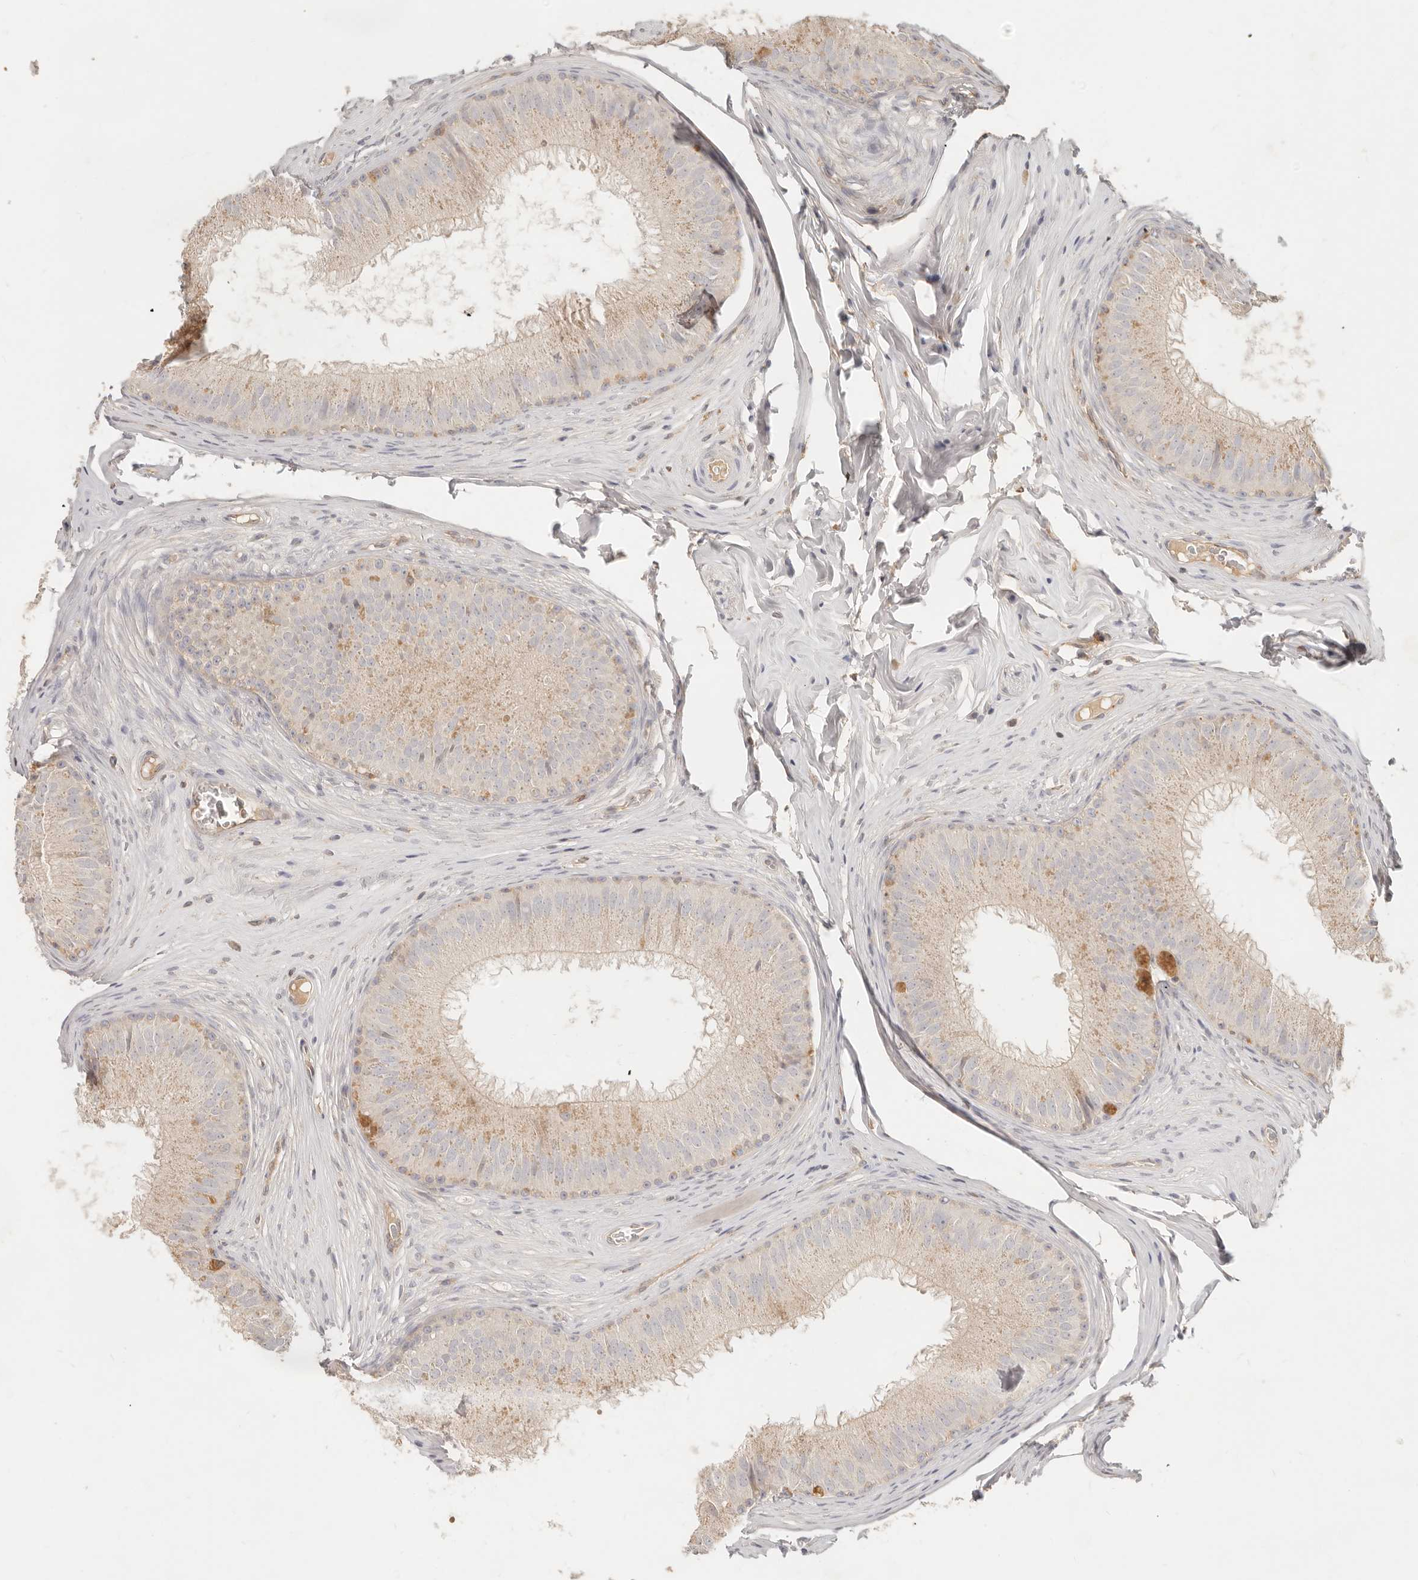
{"staining": {"intensity": "weak", "quantity": "<25%", "location": "cytoplasmic/membranous"}, "tissue": "epididymis", "cell_type": "Glandular cells", "image_type": "normal", "snomed": [{"axis": "morphology", "description": "Normal tissue, NOS"}, {"axis": "topography", "description": "Epididymis"}], "caption": "DAB immunohistochemical staining of normal human epididymis displays no significant positivity in glandular cells.", "gene": "NECAP2", "patient": {"sex": "male", "age": 32}}